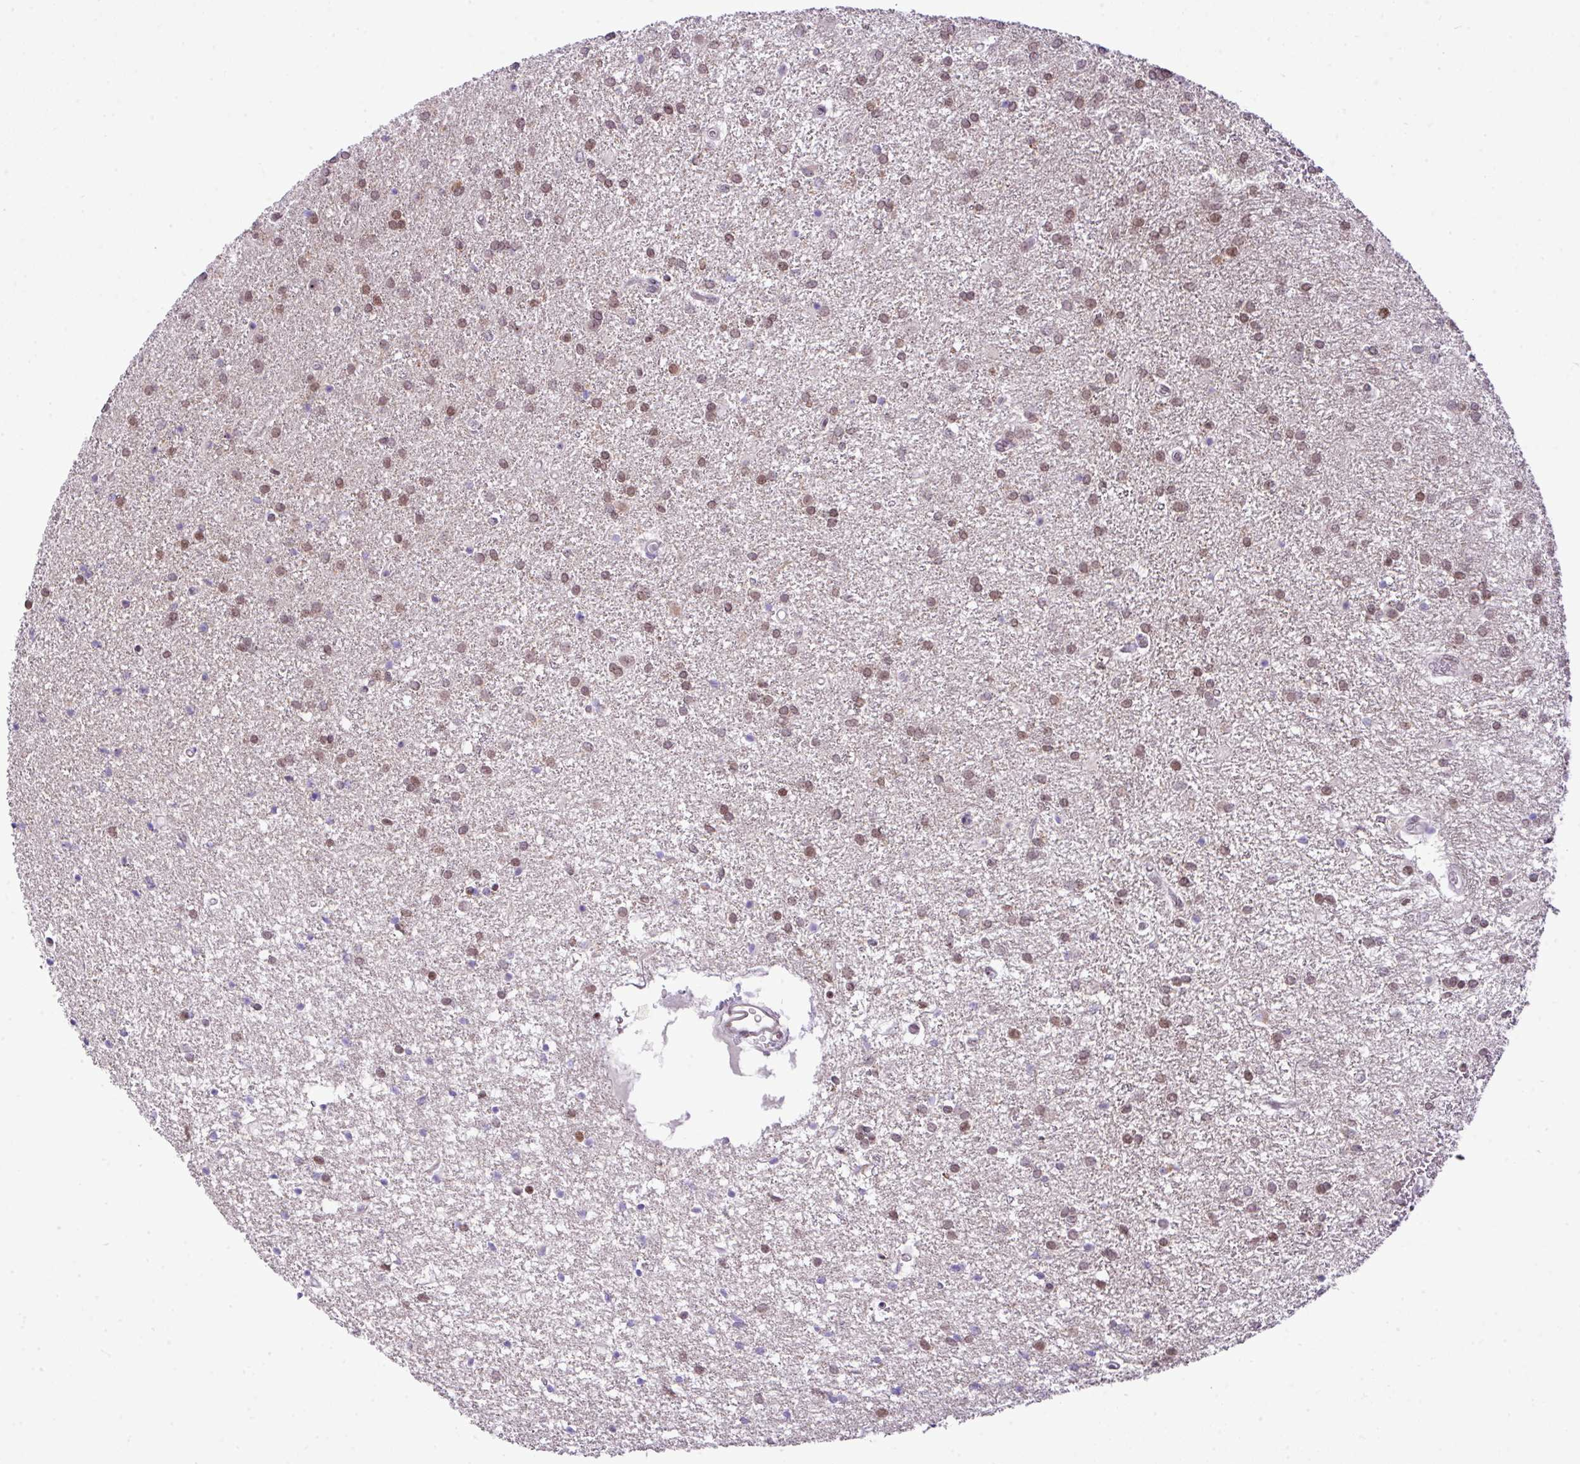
{"staining": {"intensity": "weak", "quantity": ">75%", "location": "nuclear"}, "tissue": "glioma", "cell_type": "Tumor cells", "image_type": "cancer", "snomed": [{"axis": "morphology", "description": "Glioma, malignant, High grade"}, {"axis": "topography", "description": "Brain"}], "caption": "Tumor cells display low levels of weak nuclear positivity in approximately >75% of cells in human glioma. The staining is performed using DAB (3,3'-diaminobenzidine) brown chromogen to label protein expression. The nuclei are counter-stained blue using hematoxylin.", "gene": "CCDC137", "patient": {"sex": "female", "age": 50}}